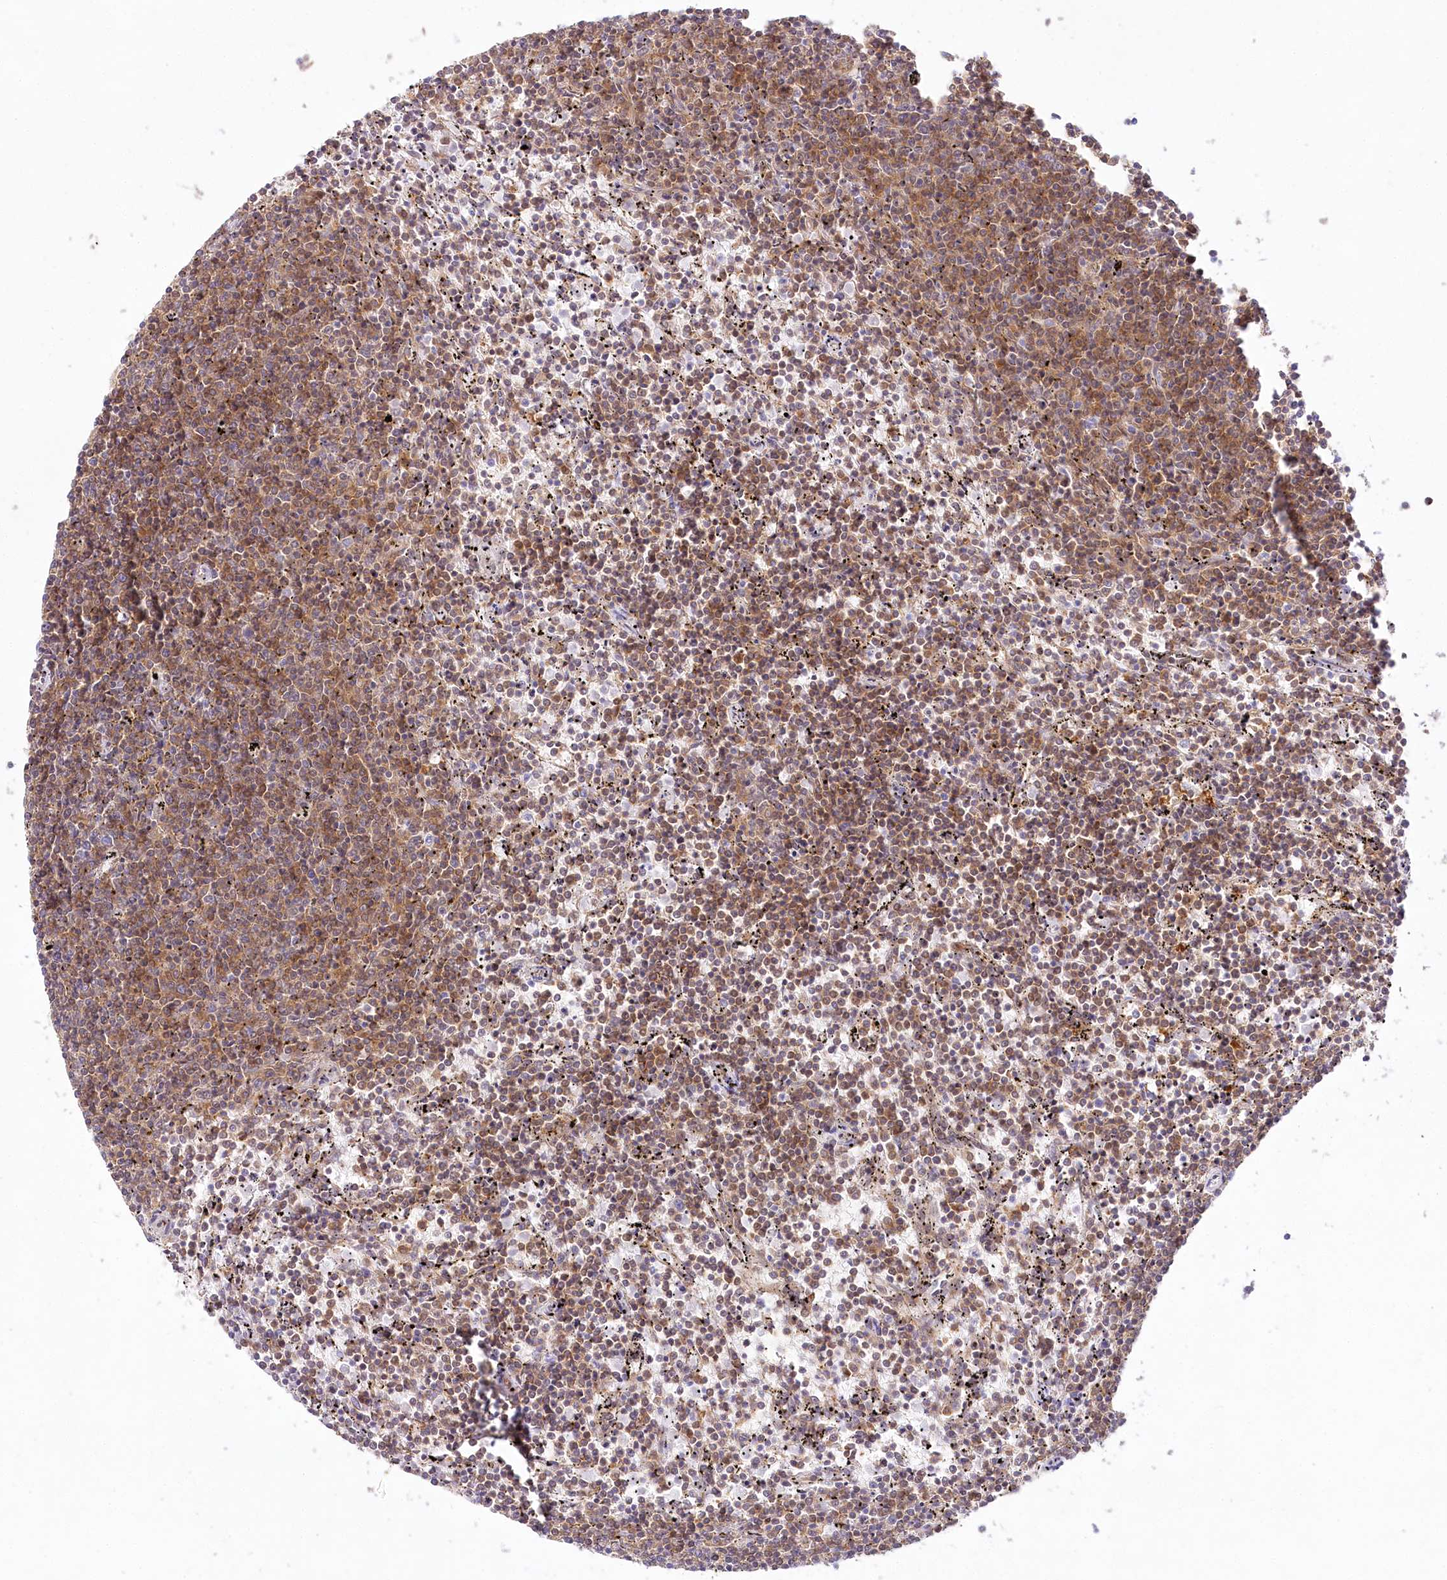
{"staining": {"intensity": "weak", "quantity": "25%-75%", "location": "cytoplasmic/membranous"}, "tissue": "lymphoma", "cell_type": "Tumor cells", "image_type": "cancer", "snomed": [{"axis": "morphology", "description": "Malignant lymphoma, non-Hodgkin's type, Low grade"}, {"axis": "topography", "description": "Spleen"}], "caption": "Immunohistochemistry staining of malignant lymphoma, non-Hodgkin's type (low-grade), which displays low levels of weak cytoplasmic/membranous expression in about 25%-75% of tumor cells indicating weak cytoplasmic/membranous protein staining. The staining was performed using DAB (3,3'-diaminobenzidine) (brown) for protein detection and nuclei were counterstained in hematoxylin (blue).", "gene": "ABRAXAS2", "patient": {"sex": "female", "age": 50}}